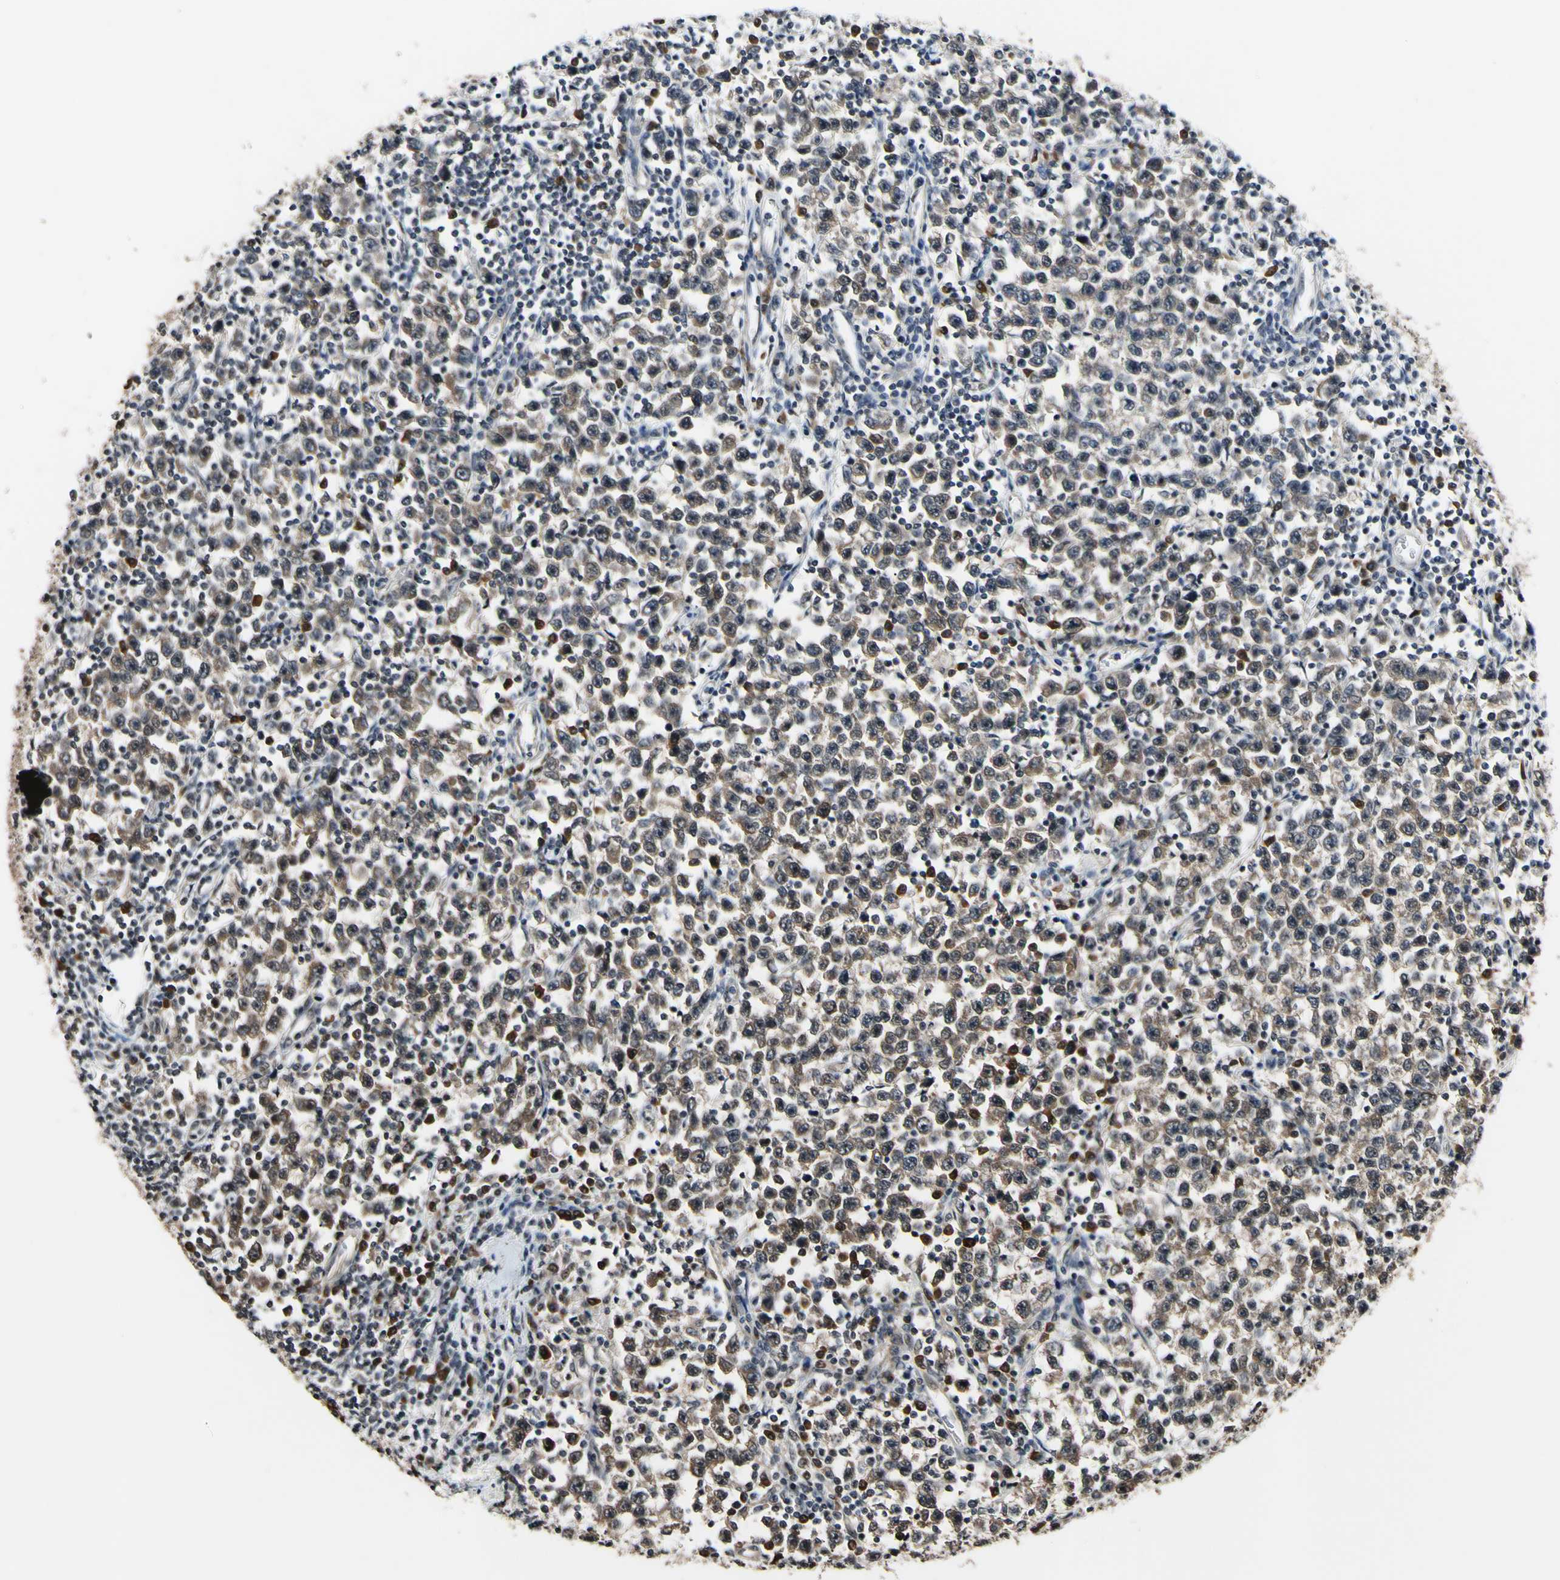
{"staining": {"intensity": "weak", "quantity": ">75%", "location": "cytoplasmic/membranous"}, "tissue": "testis cancer", "cell_type": "Tumor cells", "image_type": "cancer", "snomed": [{"axis": "morphology", "description": "Seminoma, NOS"}, {"axis": "topography", "description": "Testis"}], "caption": "High-power microscopy captured an immunohistochemistry histopathology image of testis cancer (seminoma), revealing weak cytoplasmic/membranous staining in about >75% of tumor cells.", "gene": "PSMD10", "patient": {"sex": "male", "age": 43}}